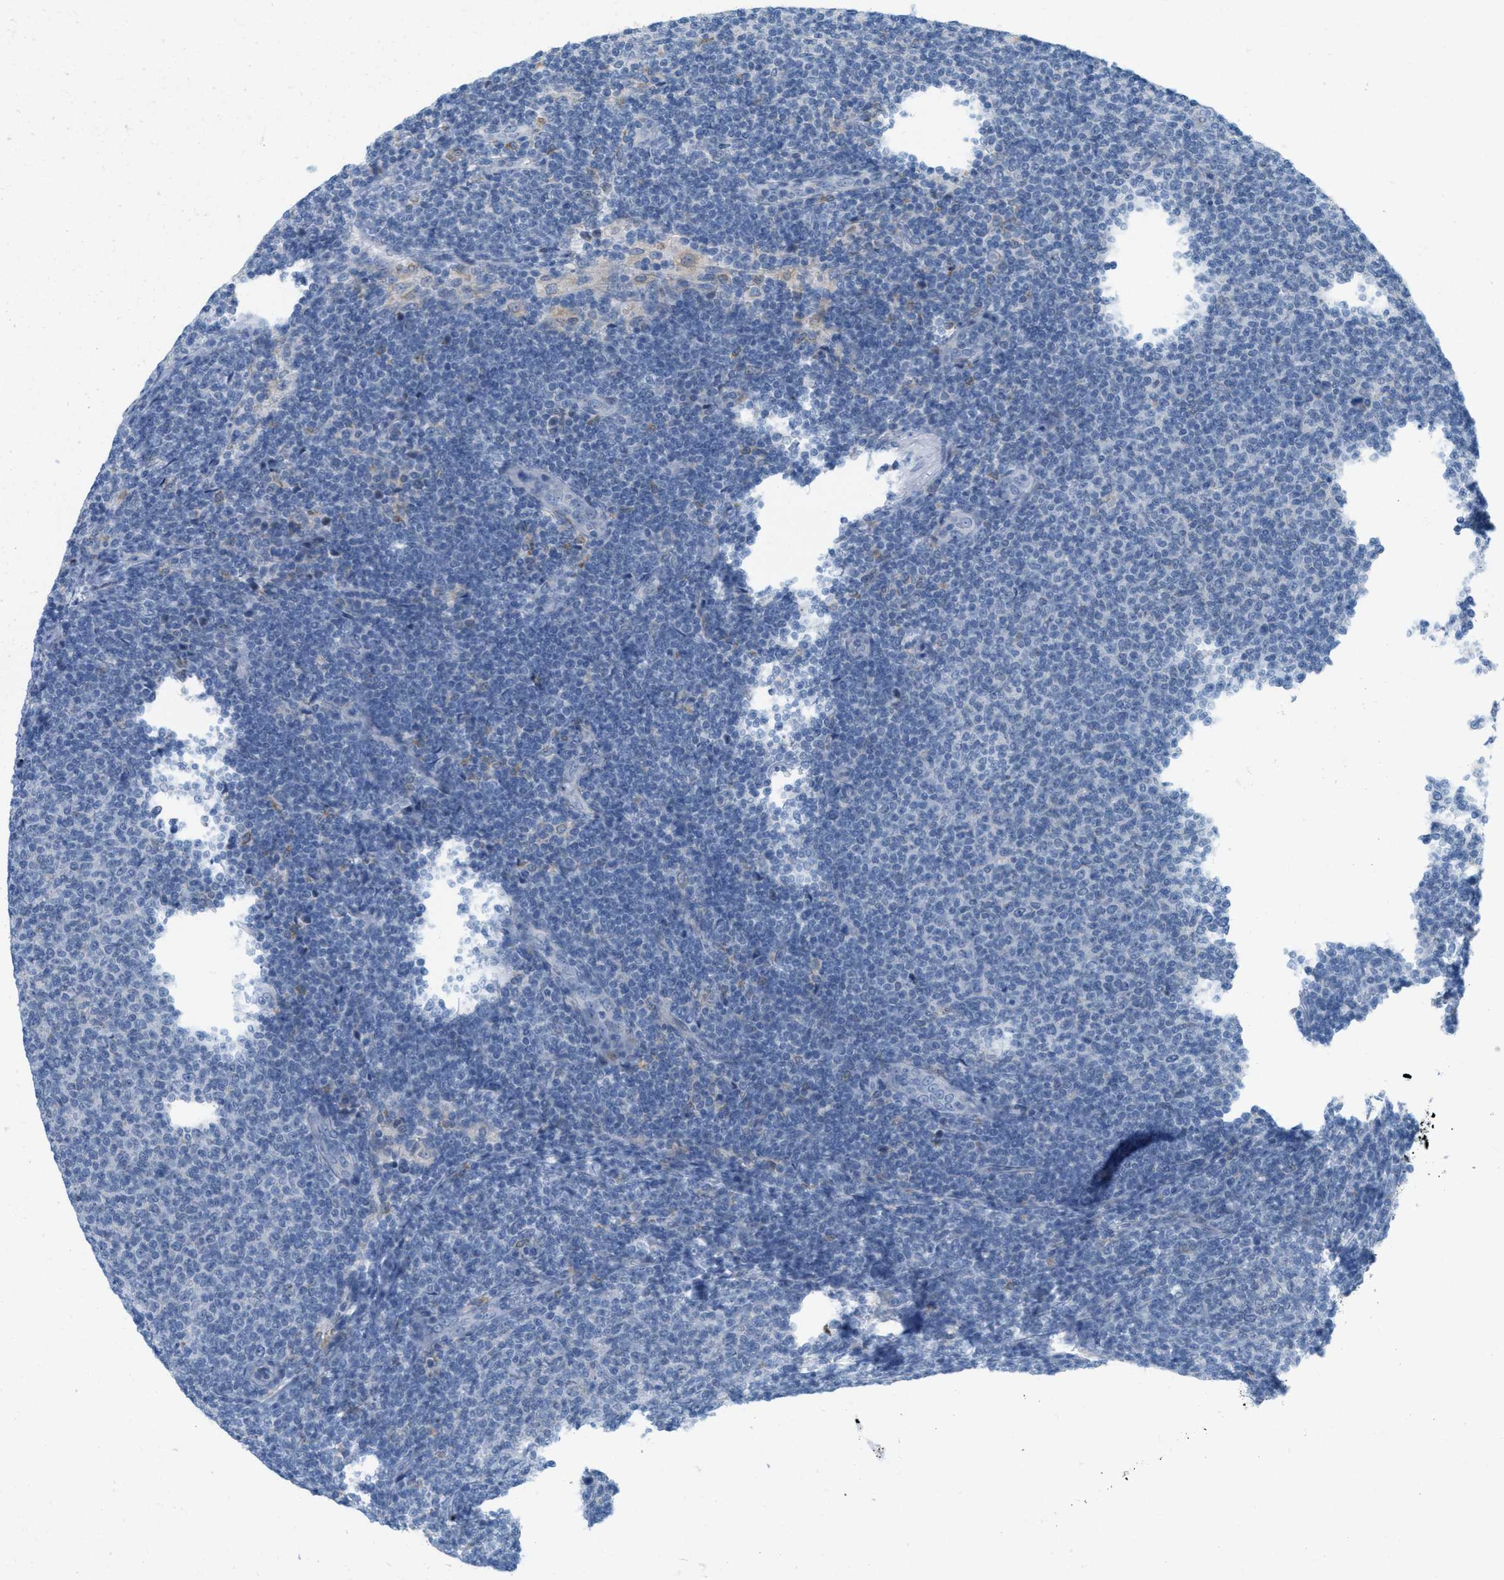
{"staining": {"intensity": "negative", "quantity": "none", "location": "none"}, "tissue": "lymphoma", "cell_type": "Tumor cells", "image_type": "cancer", "snomed": [{"axis": "morphology", "description": "Malignant lymphoma, non-Hodgkin's type, Low grade"}, {"axis": "topography", "description": "Lymph node"}], "caption": "The micrograph shows no staining of tumor cells in lymphoma. The staining was performed using DAB (3,3'-diaminobenzidine) to visualize the protein expression in brown, while the nuclei were stained in blue with hematoxylin (Magnification: 20x).", "gene": "TEX264", "patient": {"sex": "male", "age": 66}}